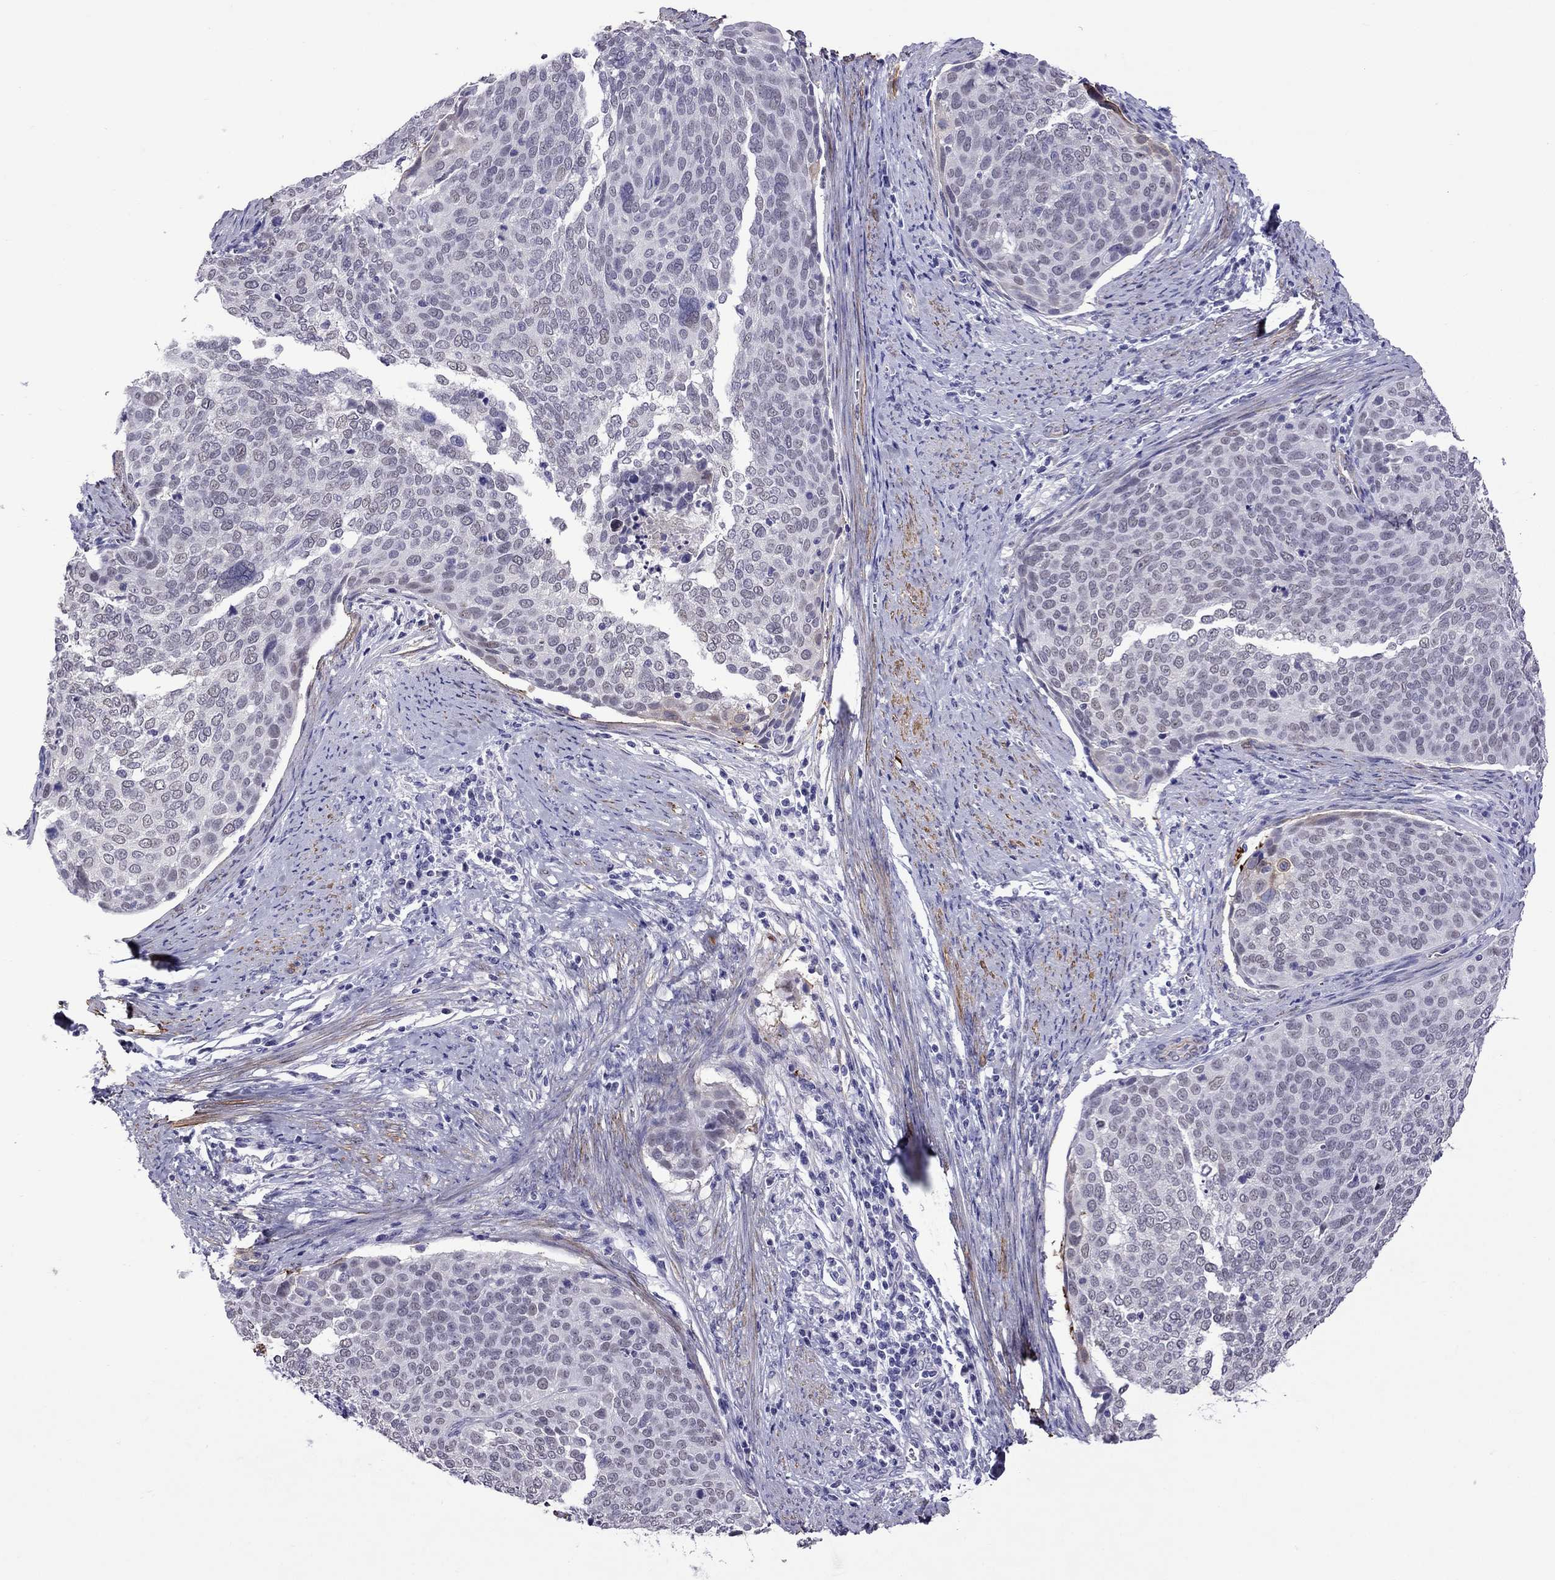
{"staining": {"intensity": "negative", "quantity": "none", "location": "none"}, "tissue": "cervical cancer", "cell_type": "Tumor cells", "image_type": "cancer", "snomed": [{"axis": "morphology", "description": "Squamous cell carcinoma, NOS"}, {"axis": "topography", "description": "Cervix"}], "caption": "Tumor cells show no significant protein positivity in cervical cancer (squamous cell carcinoma). The staining was performed using DAB (3,3'-diaminobenzidine) to visualize the protein expression in brown, while the nuclei were stained in blue with hematoxylin (Magnification: 20x).", "gene": "CHRNA5", "patient": {"sex": "female", "age": 39}}